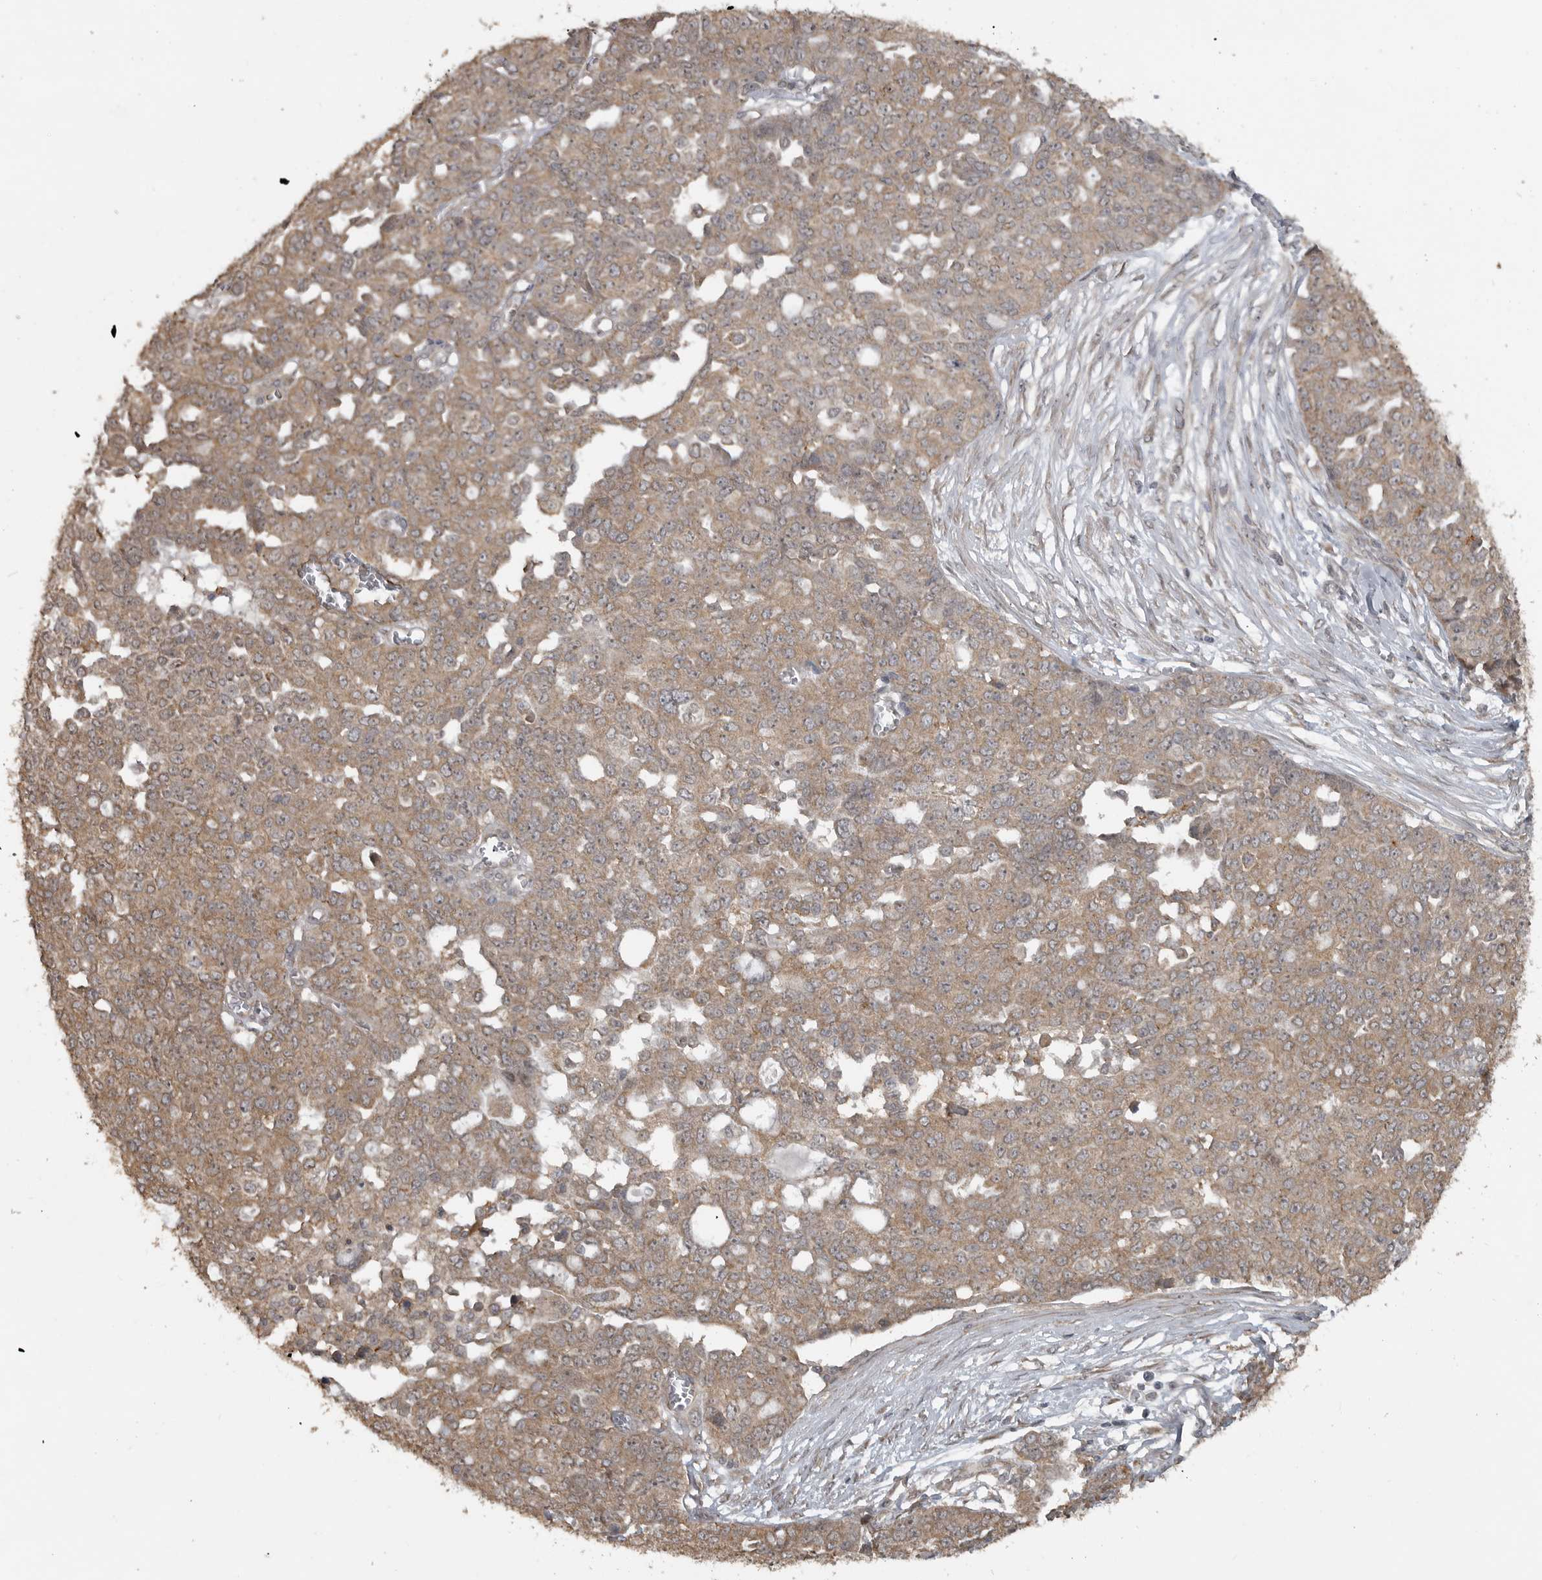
{"staining": {"intensity": "moderate", "quantity": ">75%", "location": "cytoplasmic/membranous"}, "tissue": "ovarian cancer", "cell_type": "Tumor cells", "image_type": "cancer", "snomed": [{"axis": "morphology", "description": "Cystadenocarcinoma, serous, NOS"}, {"axis": "topography", "description": "Soft tissue"}, {"axis": "topography", "description": "Ovary"}], "caption": "Serous cystadenocarcinoma (ovarian) stained with a protein marker exhibits moderate staining in tumor cells.", "gene": "LLGL1", "patient": {"sex": "female", "age": 57}}